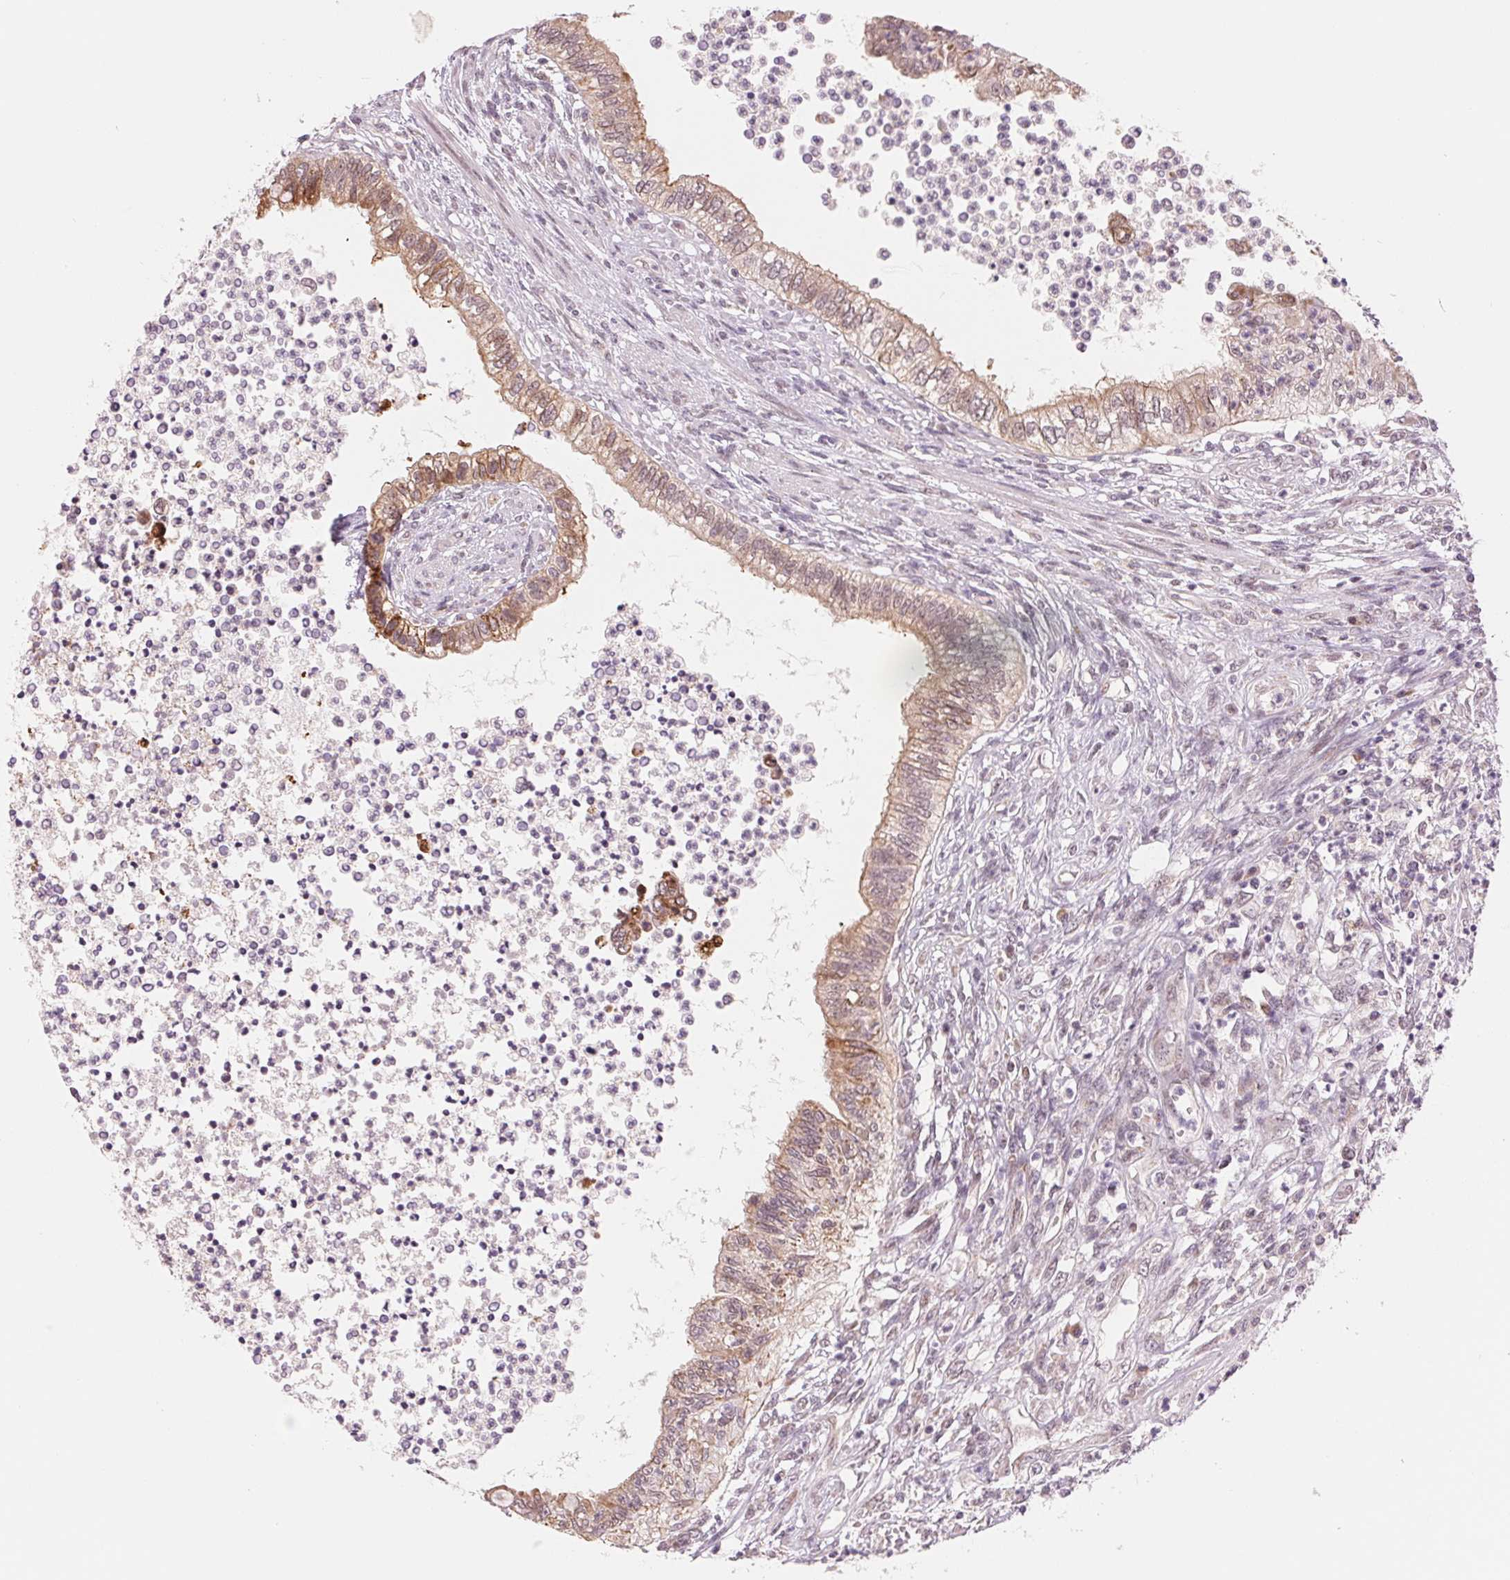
{"staining": {"intensity": "weak", "quantity": ">75%", "location": "cytoplasmic/membranous"}, "tissue": "testis cancer", "cell_type": "Tumor cells", "image_type": "cancer", "snomed": [{"axis": "morphology", "description": "Carcinoma, Embryonal, NOS"}, {"axis": "topography", "description": "Testis"}], "caption": "IHC (DAB) staining of human embryonal carcinoma (testis) shows weak cytoplasmic/membranous protein positivity in about >75% of tumor cells.", "gene": "ARHGAP32", "patient": {"sex": "male", "age": 26}}